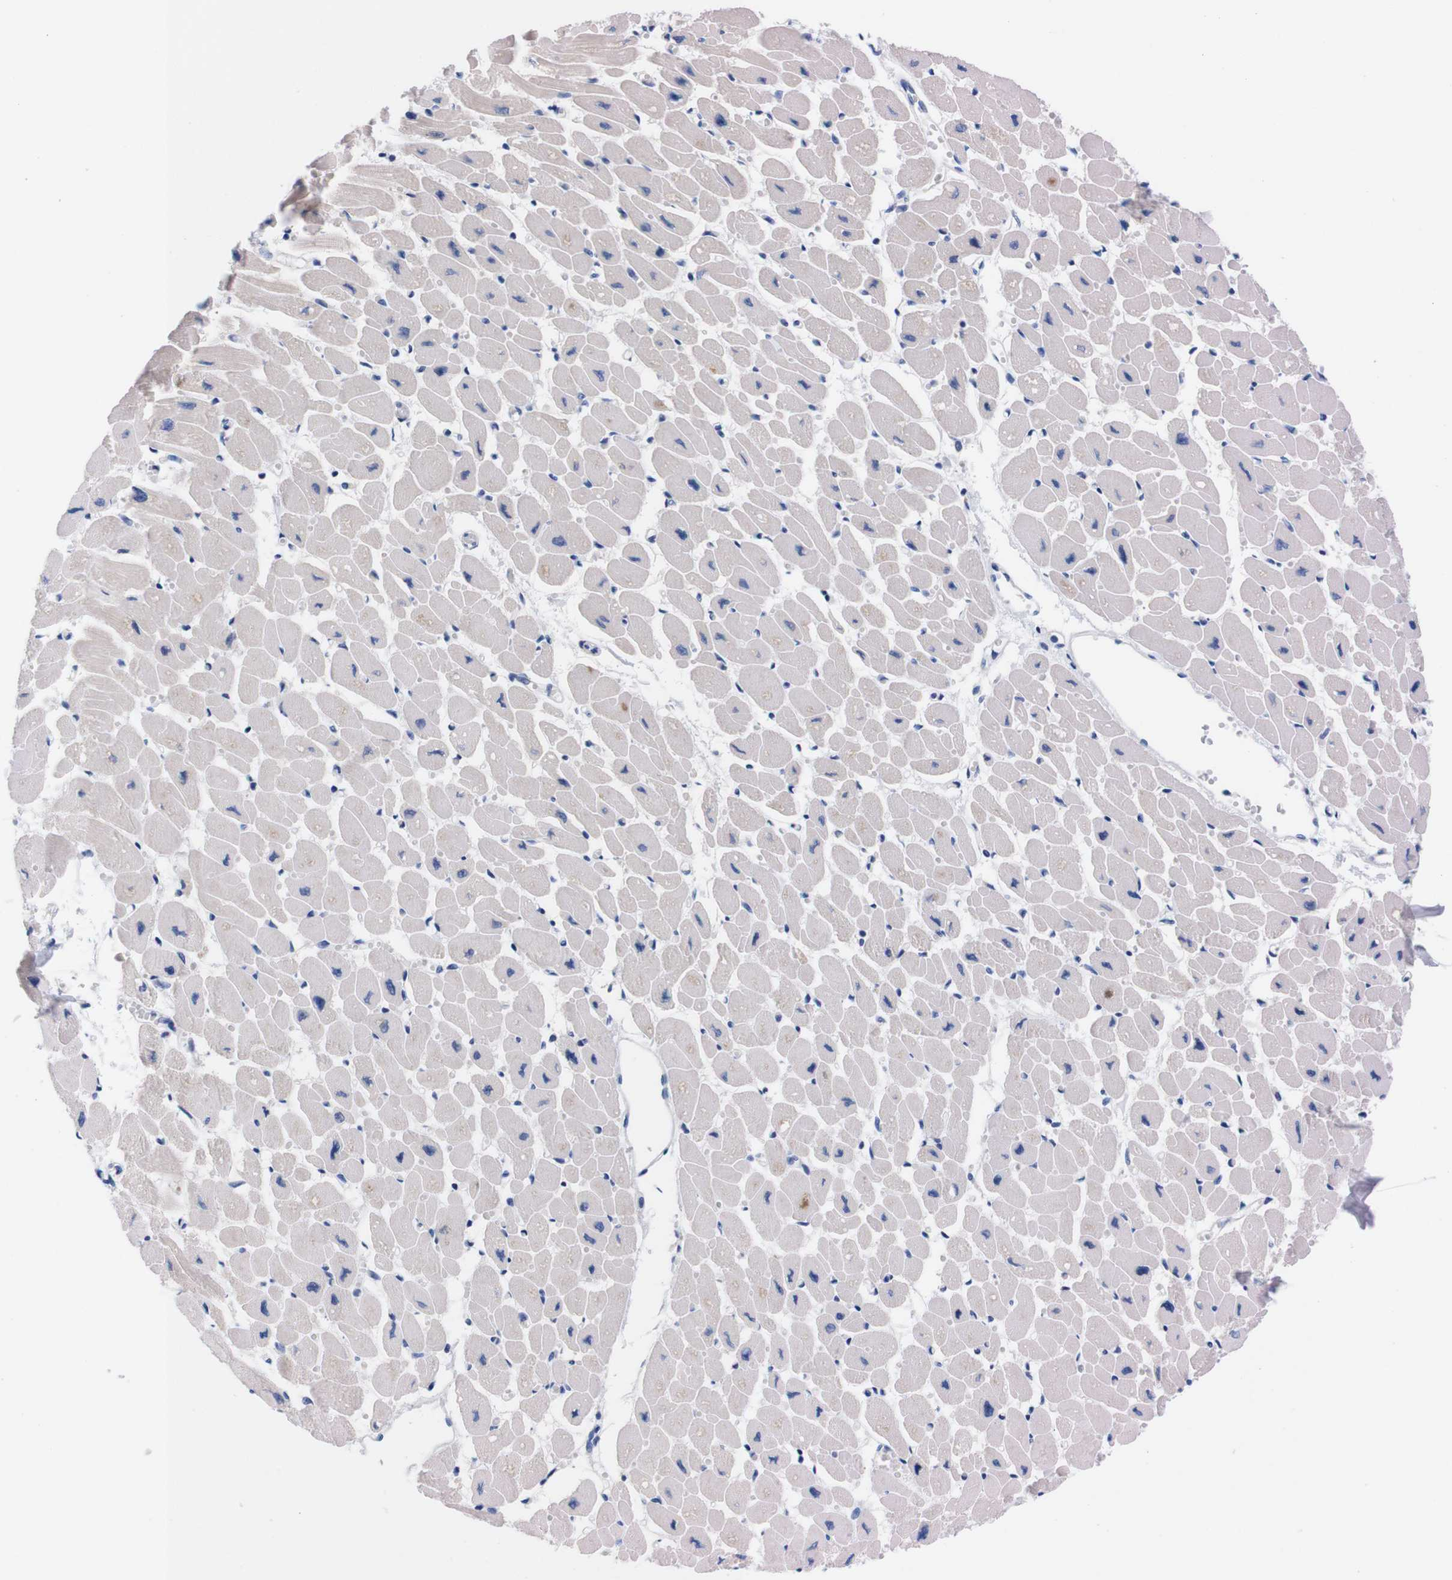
{"staining": {"intensity": "negative", "quantity": "none", "location": "none"}, "tissue": "heart muscle", "cell_type": "Cardiomyocytes", "image_type": "normal", "snomed": [{"axis": "morphology", "description": "Normal tissue, NOS"}, {"axis": "topography", "description": "Heart"}], "caption": "High magnification brightfield microscopy of normal heart muscle stained with DAB (brown) and counterstained with hematoxylin (blue): cardiomyocytes show no significant staining. (DAB (3,3'-diaminobenzidine) IHC with hematoxylin counter stain).", "gene": "FAM210A", "patient": {"sex": "female", "age": 54}}